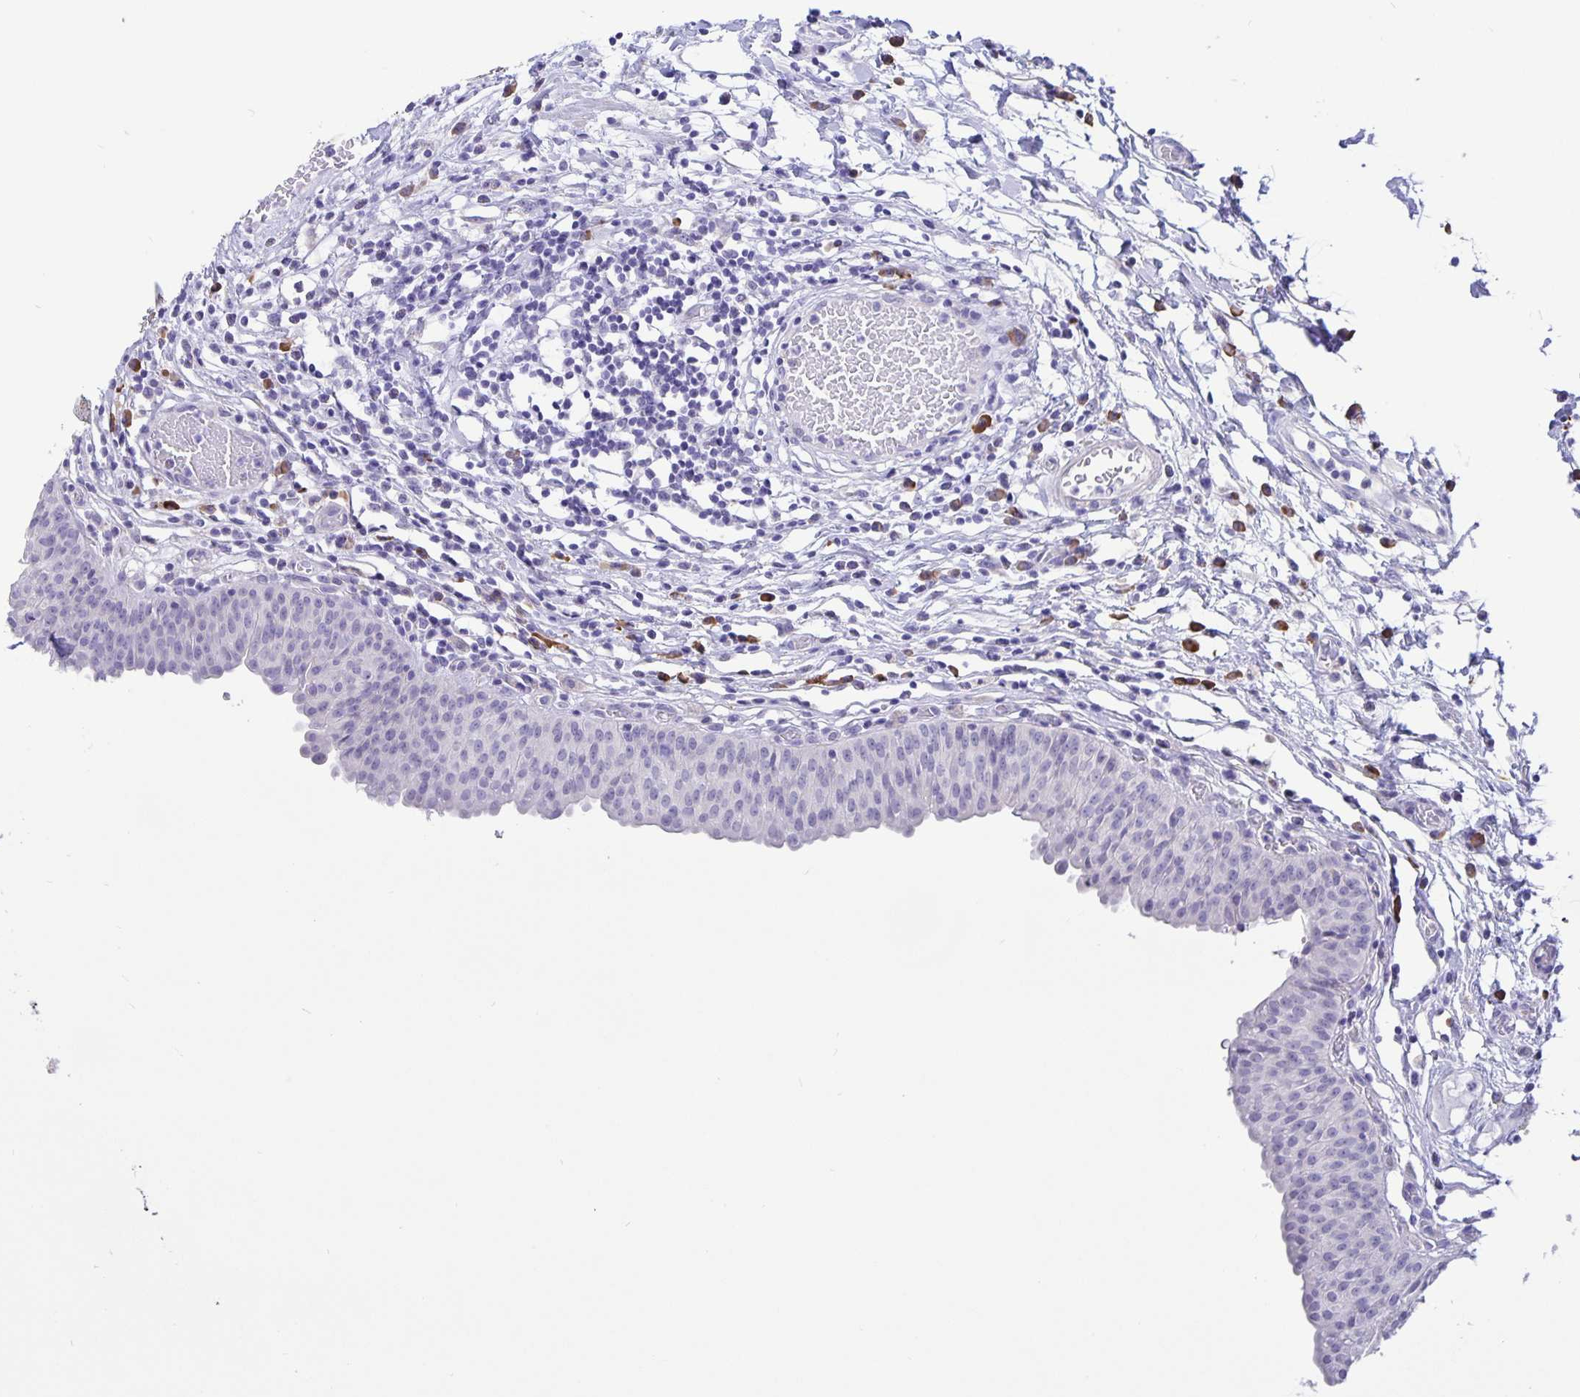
{"staining": {"intensity": "negative", "quantity": "none", "location": "none"}, "tissue": "urinary bladder", "cell_type": "Urothelial cells", "image_type": "normal", "snomed": [{"axis": "morphology", "description": "Normal tissue, NOS"}, {"axis": "topography", "description": "Urinary bladder"}], "caption": "Immunohistochemistry (IHC) photomicrograph of normal urinary bladder: human urinary bladder stained with DAB shows no significant protein expression in urothelial cells.", "gene": "ERMN", "patient": {"sex": "male", "age": 64}}